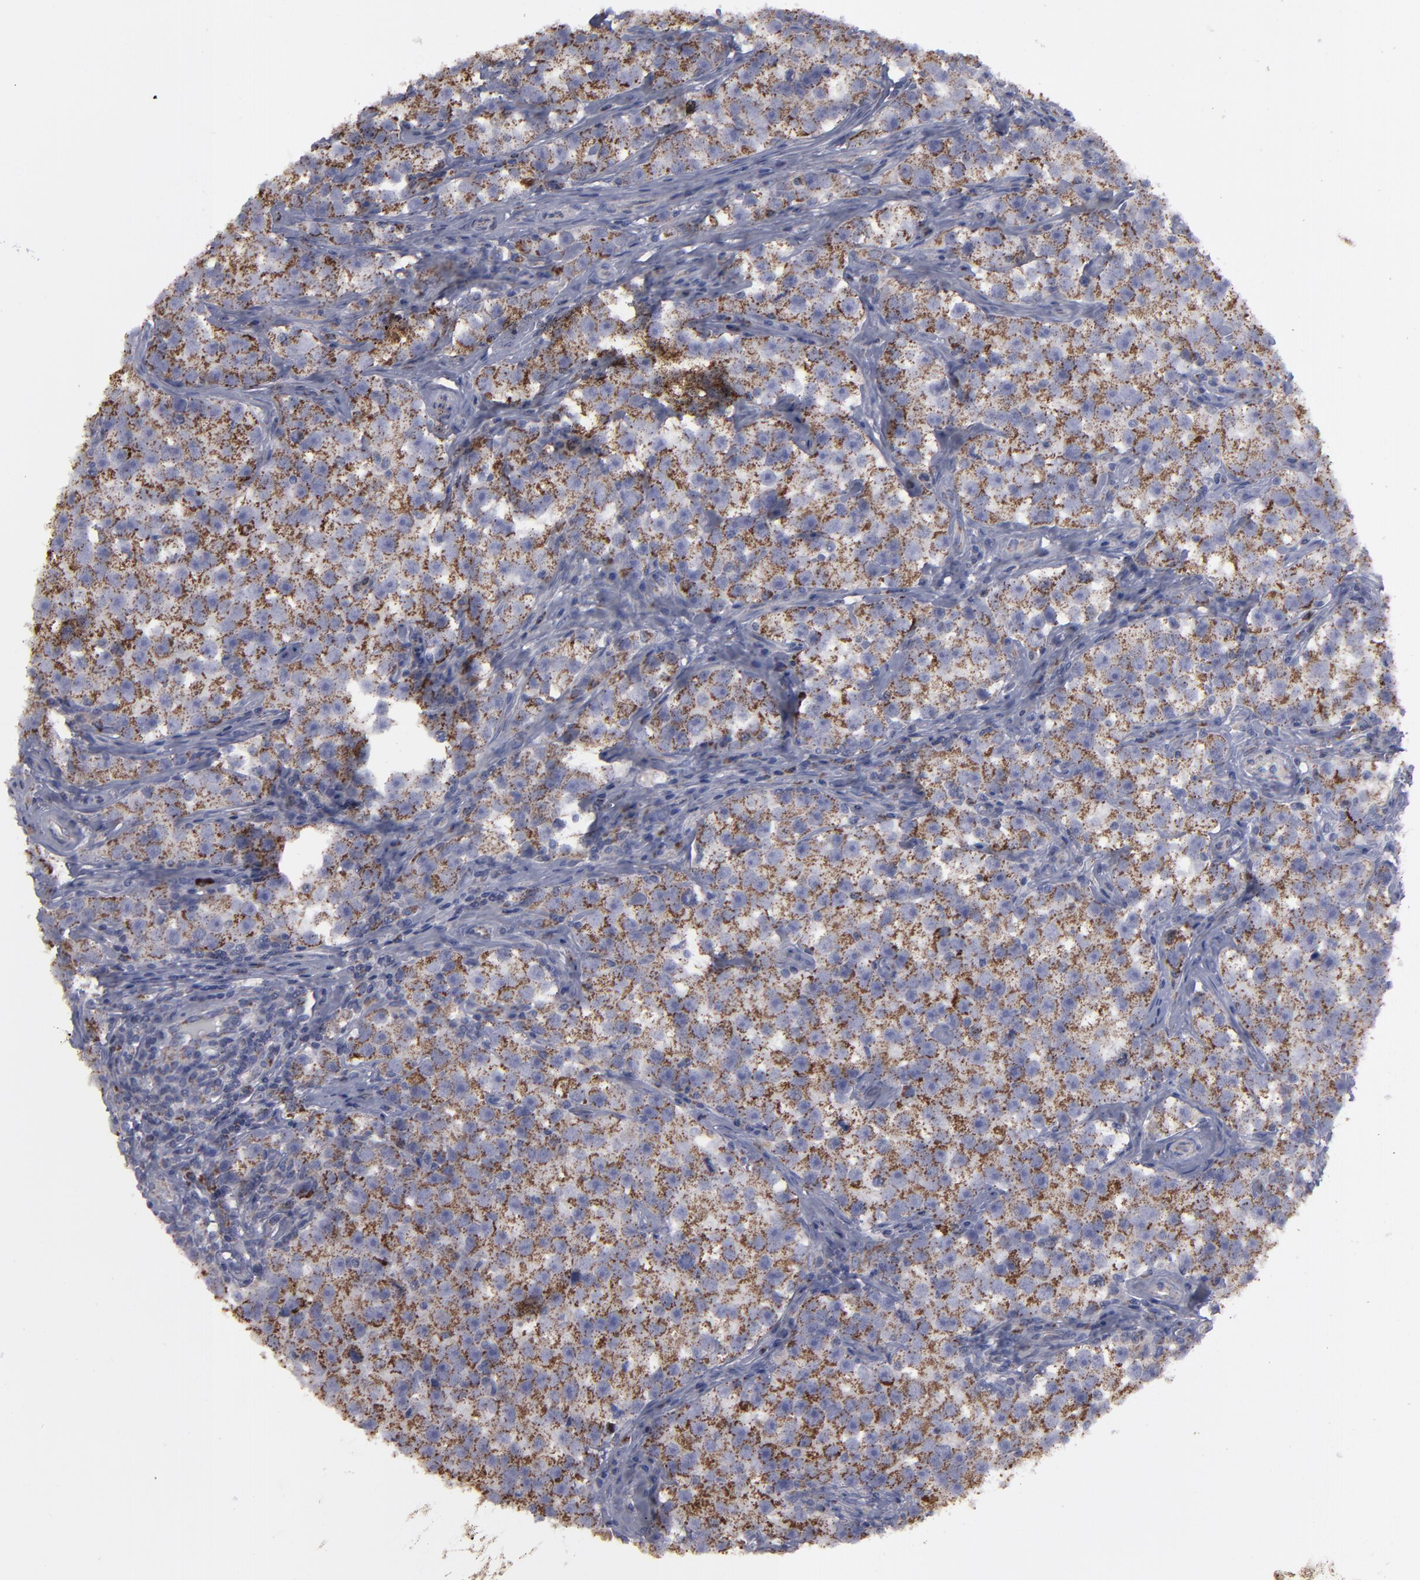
{"staining": {"intensity": "moderate", "quantity": ">75%", "location": "cytoplasmic/membranous"}, "tissue": "testis cancer", "cell_type": "Tumor cells", "image_type": "cancer", "snomed": [{"axis": "morphology", "description": "Seminoma, NOS"}, {"axis": "topography", "description": "Testis"}], "caption": "Immunohistochemical staining of human testis cancer (seminoma) demonstrates medium levels of moderate cytoplasmic/membranous protein positivity in approximately >75% of tumor cells. (IHC, brightfield microscopy, high magnification).", "gene": "MYOM2", "patient": {"sex": "male", "age": 32}}